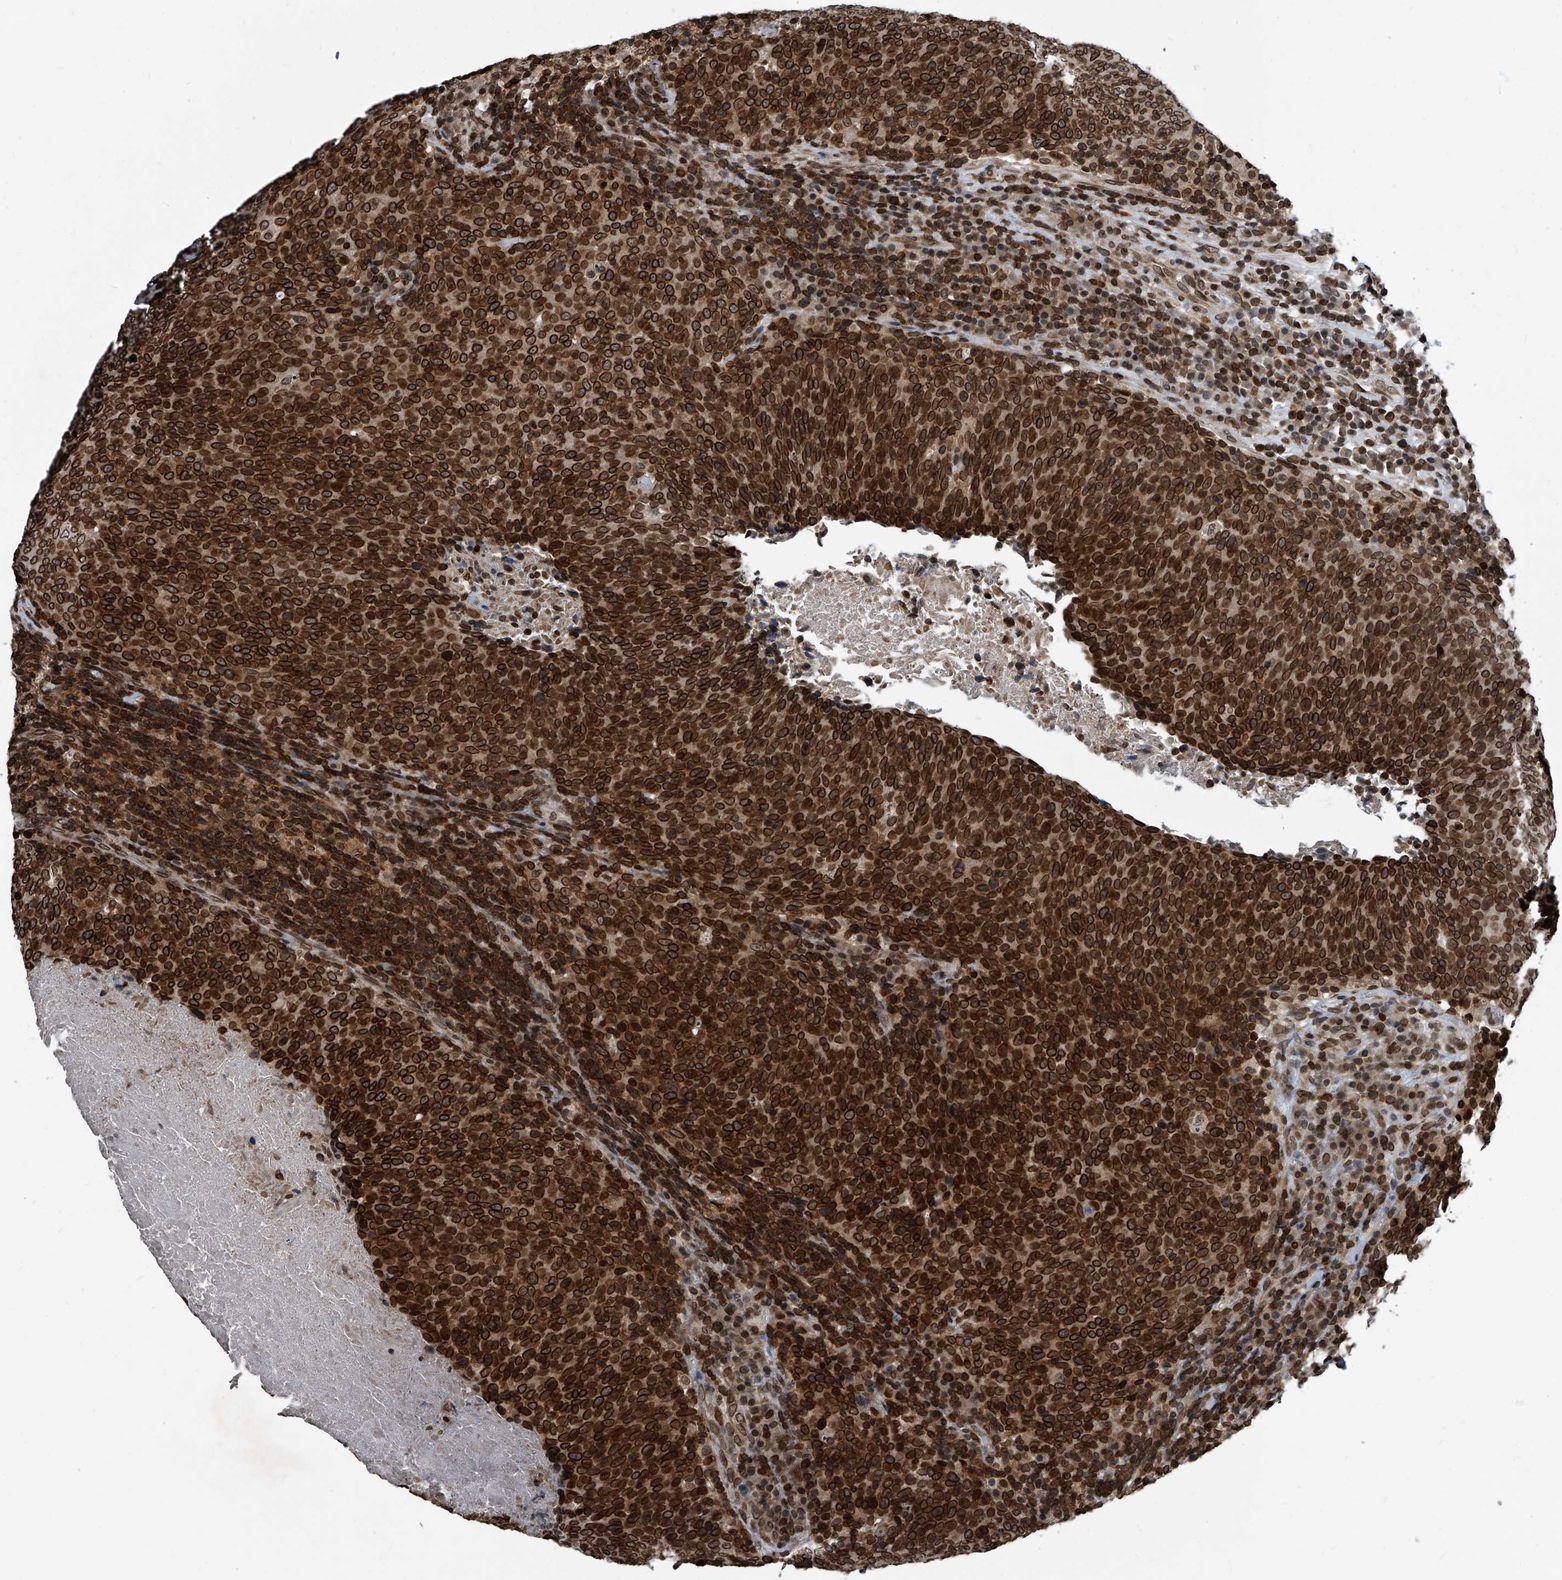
{"staining": {"intensity": "strong", "quantity": ">75%", "location": "cytoplasmic/membranous,nuclear"}, "tissue": "head and neck cancer", "cell_type": "Tumor cells", "image_type": "cancer", "snomed": [{"axis": "morphology", "description": "Squamous cell carcinoma, NOS"}, {"axis": "morphology", "description": "Squamous cell carcinoma, metastatic, NOS"}, {"axis": "topography", "description": "Lymph node"}, {"axis": "topography", "description": "Head-Neck"}], "caption": "Immunohistochemical staining of metastatic squamous cell carcinoma (head and neck) demonstrates high levels of strong cytoplasmic/membranous and nuclear protein positivity in approximately >75% of tumor cells. The staining was performed using DAB to visualize the protein expression in brown, while the nuclei were stained in blue with hematoxylin (Magnification: 20x).", "gene": "PHF20", "patient": {"sex": "male", "age": 62}}